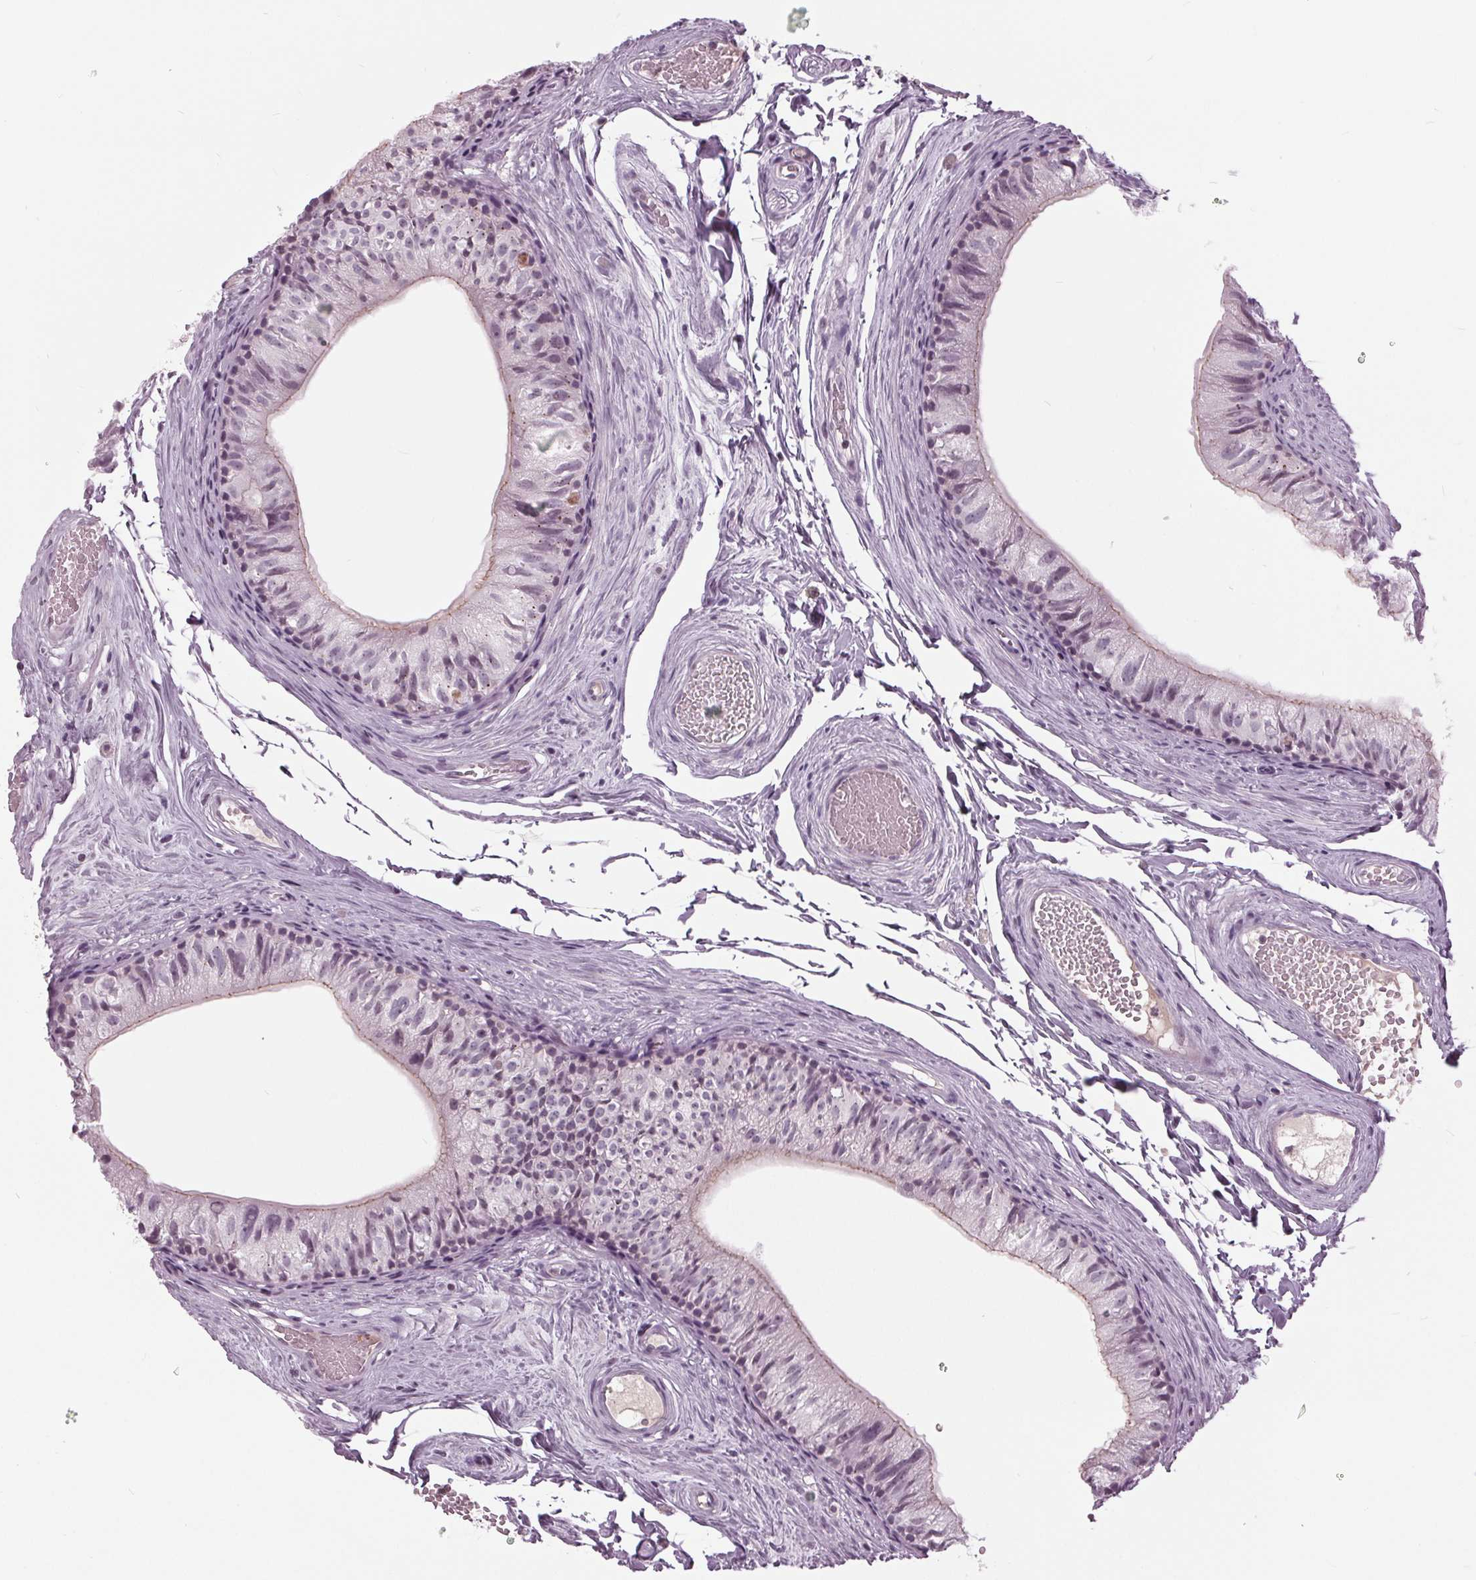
{"staining": {"intensity": "weak", "quantity": "<25%", "location": "cytoplasmic/membranous"}, "tissue": "epididymis", "cell_type": "Glandular cells", "image_type": "normal", "snomed": [{"axis": "morphology", "description": "Normal tissue, NOS"}, {"axis": "topography", "description": "Epididymis"}], "caption": "The micrograph shows no staining of glandular cells in unremarkable epididymis.", "gene": "SLC9A4", "patient": {"sex": "male", "age": 45}}